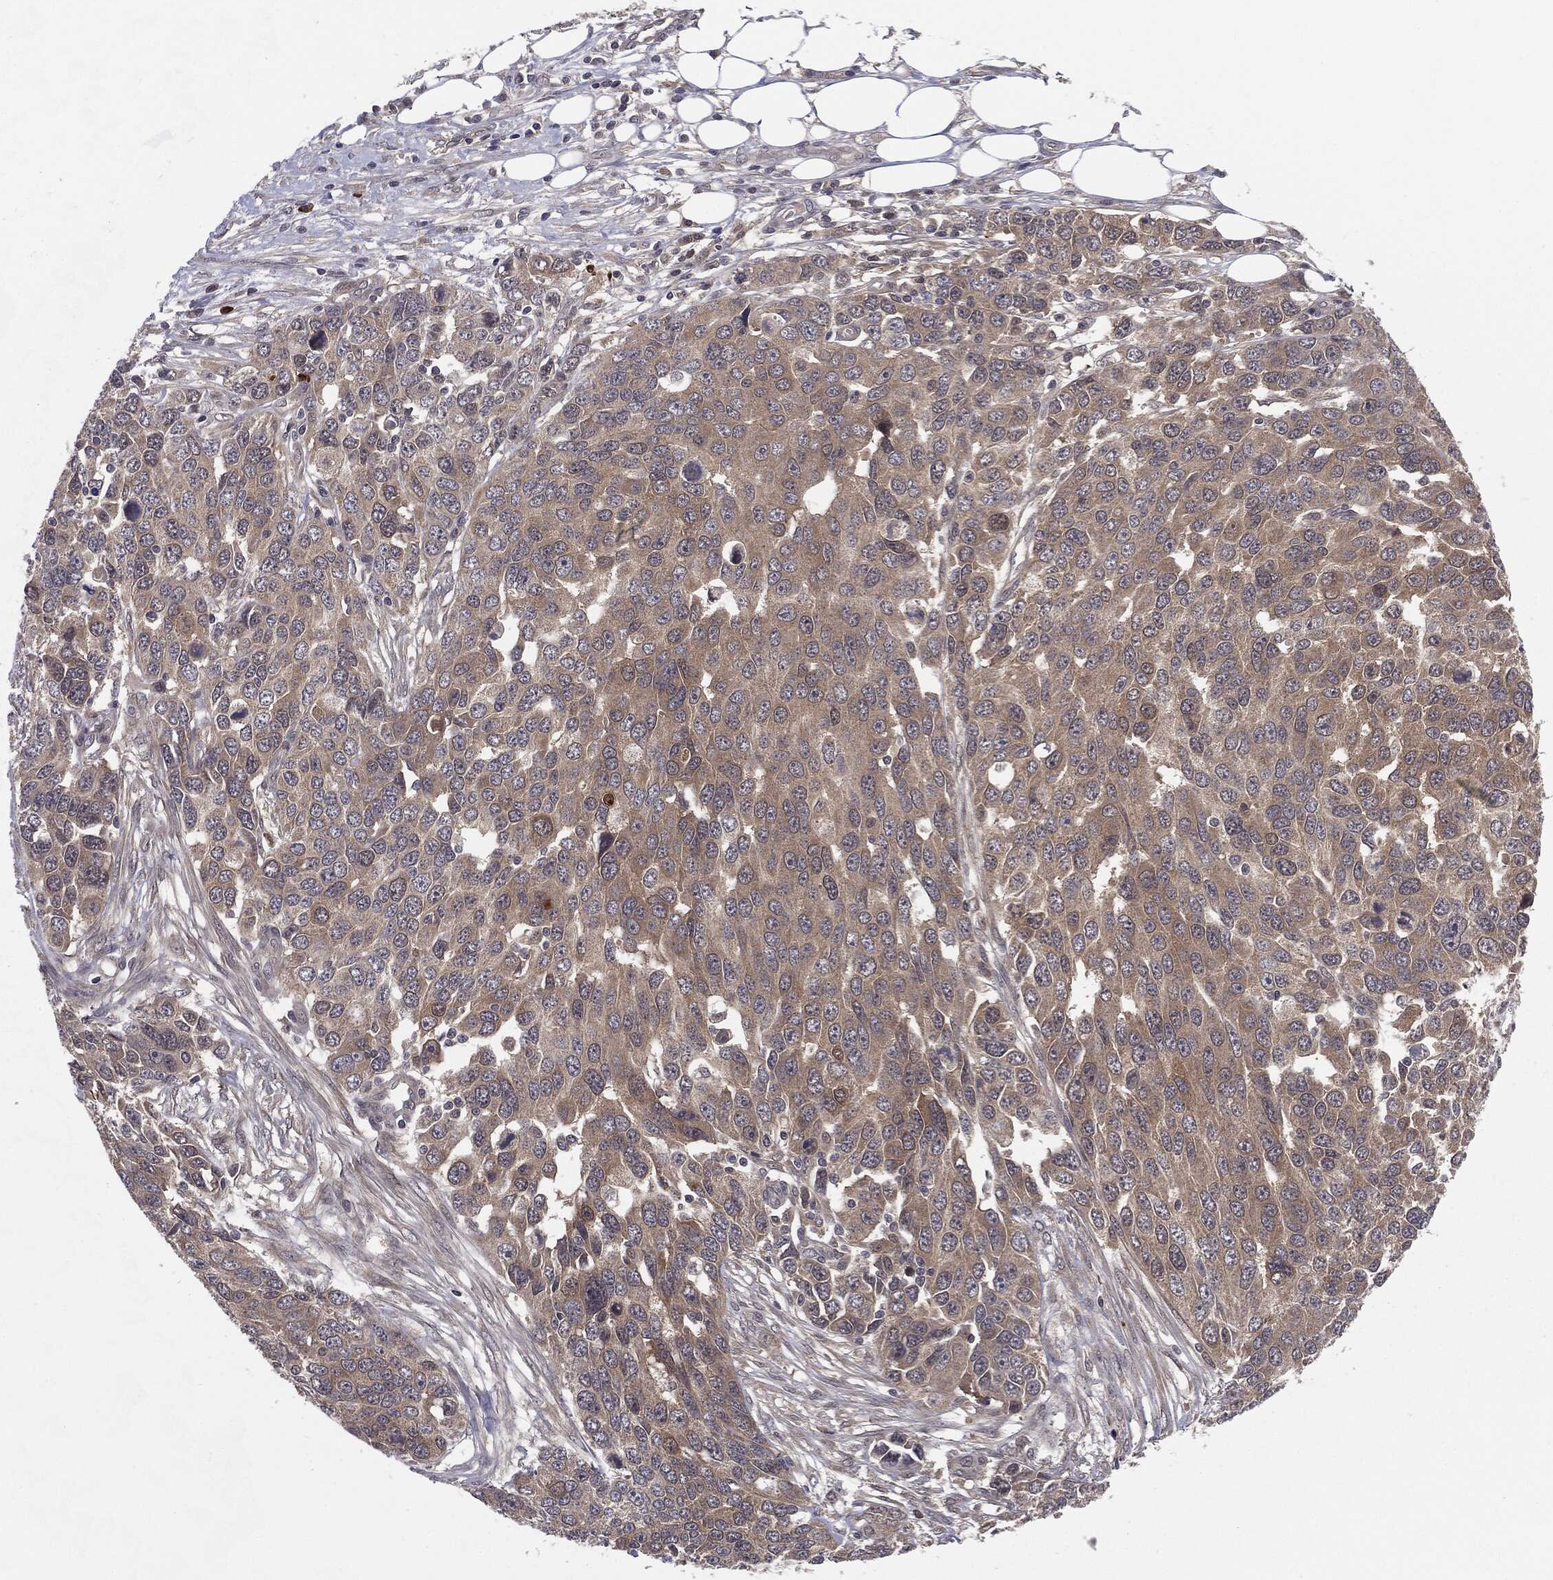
{"staining": {"intensity": "weak", "quantity": "<25%", "location": "cytoplasmic/membranous"}, "tissue": "ovarian cancer", "cell_type": "Tumor cells", "image_type": "cancer", "snomed": [{"axis": "morphology", "description": "Cystadenocarcinoma, serous, NOS"}, {"axis": "topography", "description": "Ovary"}], "caption": "Ovarian serous cystadenocarcinoma was stained to show a protein in brown. There is no significant staining in tumor cells.", "gene": "KRT7", "patient": {"sex": "female", "age": 76}}